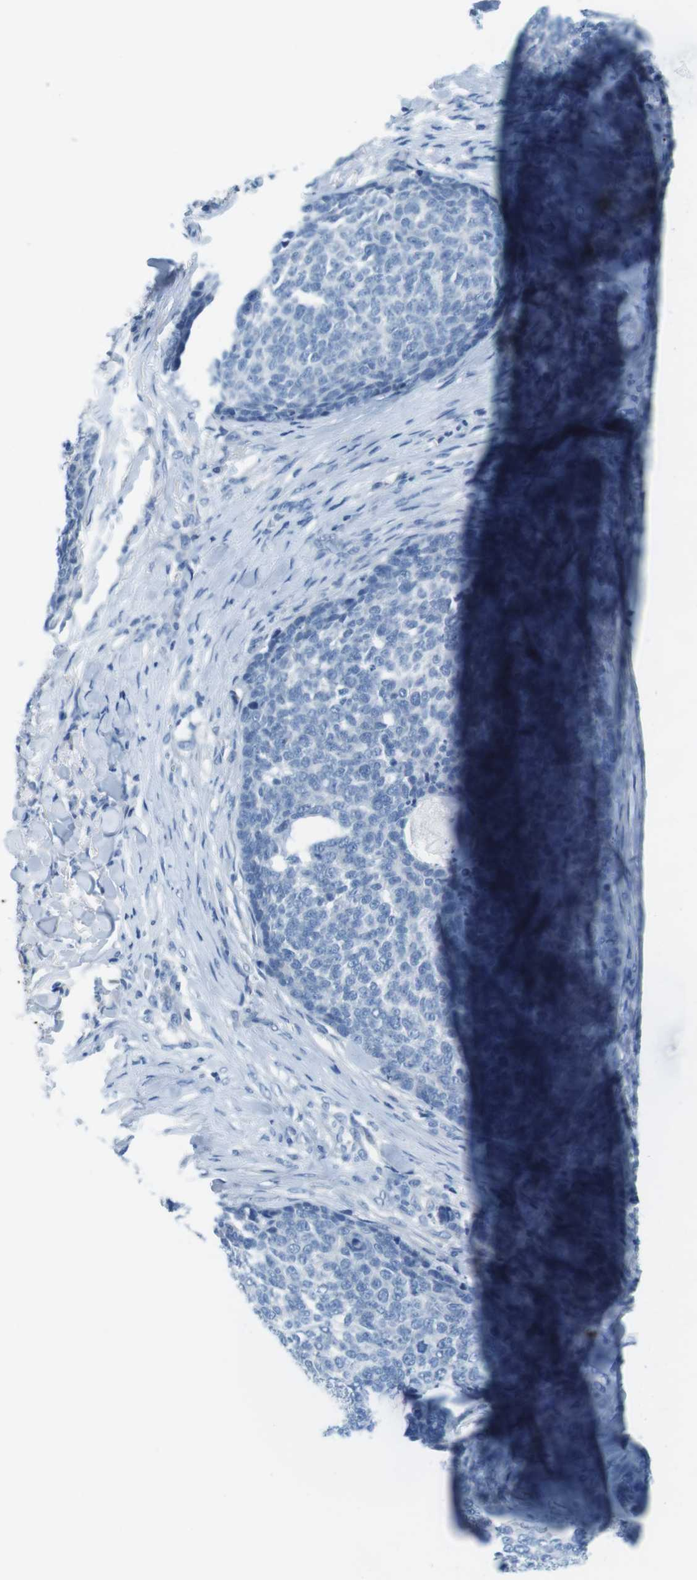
{"staining": {"intensity": "negative", "quantity": "none", "location": "none"}, "tissue": "skin cancer", "cell_type": "Tumor cells", "image_type": "cancer", "snomed": [{"axis": "morphology", "description": "Basal cell carcinoma"}, {"axis": "topography", "description": "Skin"}], "caption": "Tumor cells are negative for brown protein staining in skin cancer (basal cell carcinoma).", "gene": "SLC35A3", "patient": {"sex": "male", "age": 84}}